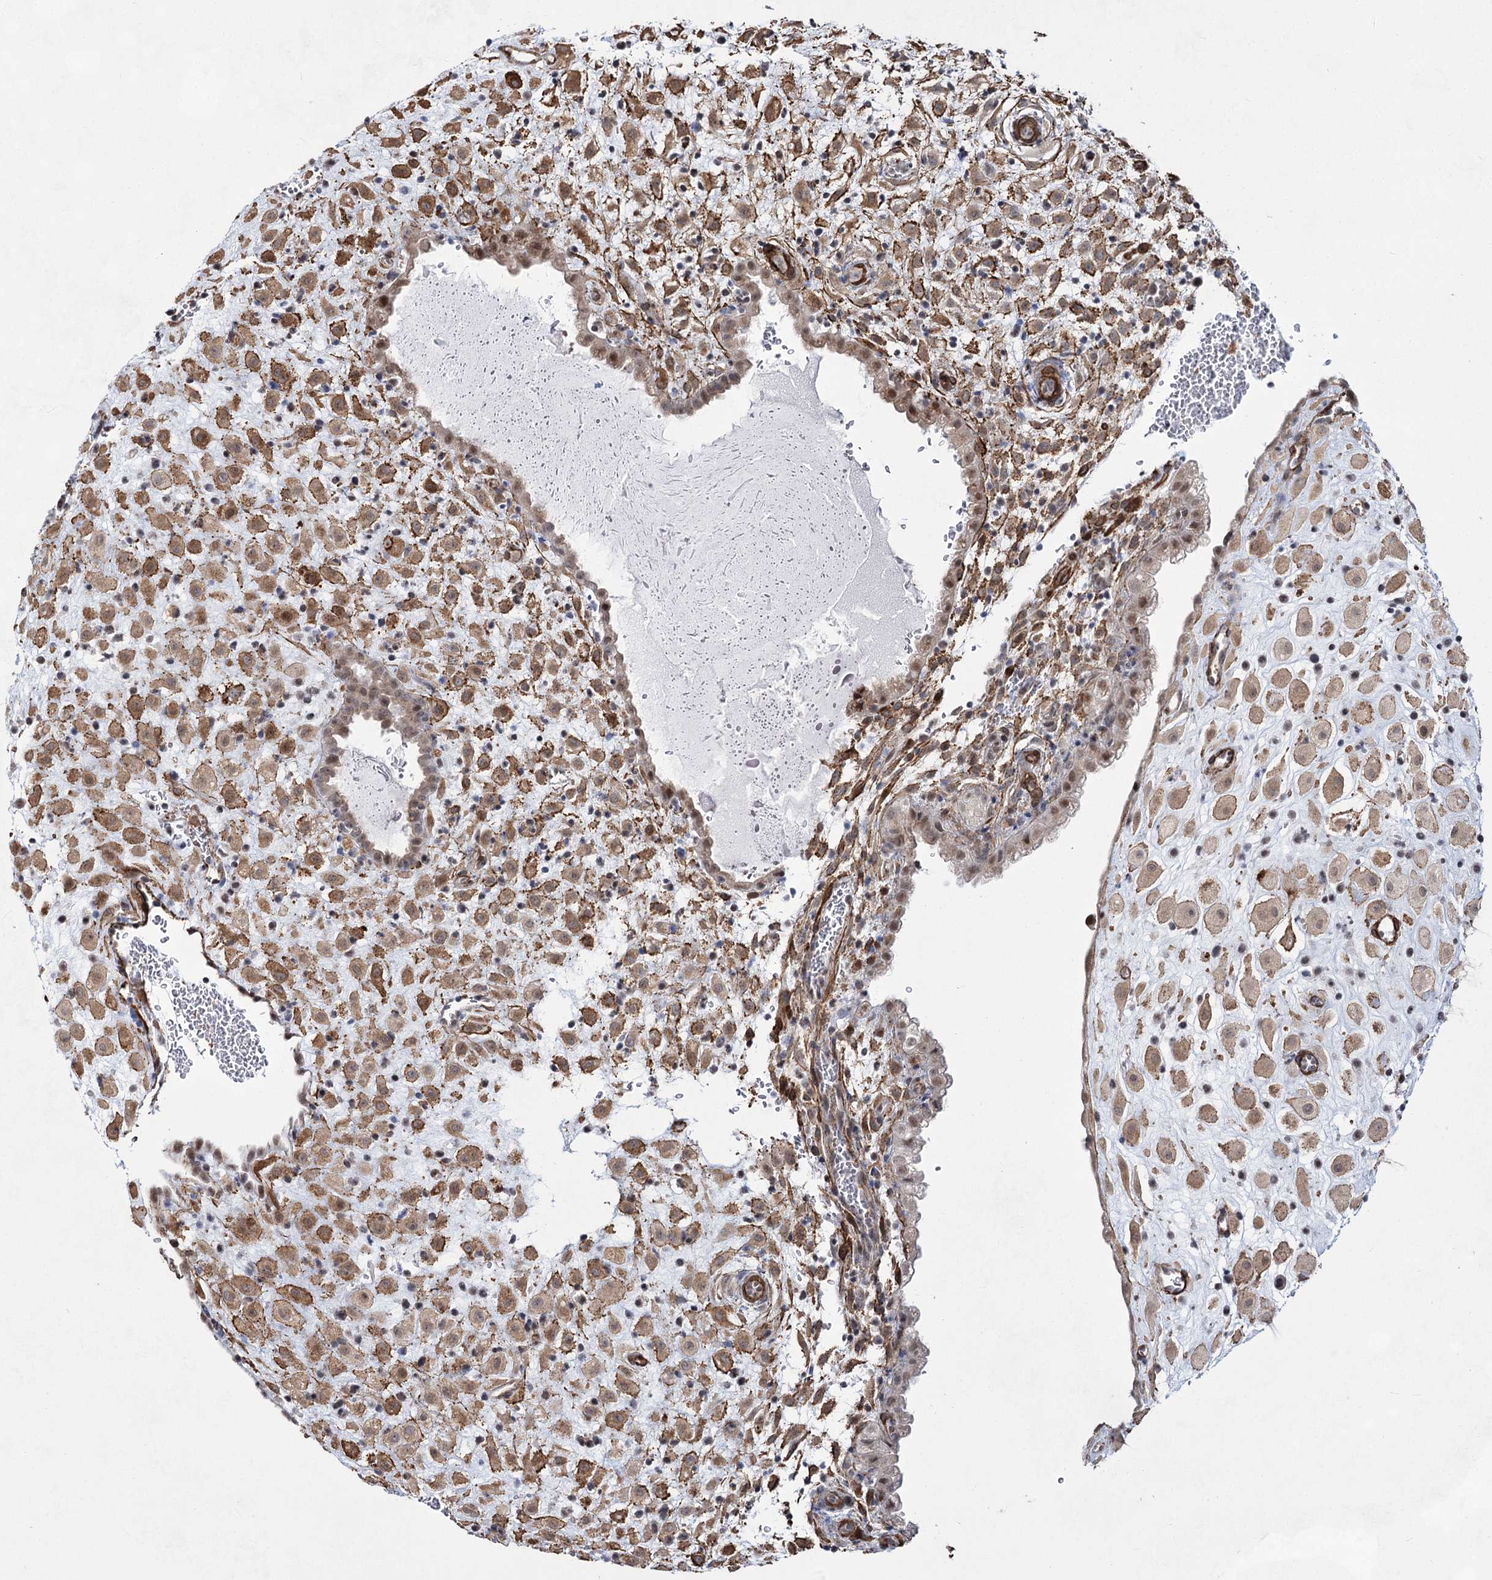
{"staining": {"intensity": "moderate", "quantity": "25%-75%", "location": "cytoplasmic/membranous,nuclear"}, "tissue": "placenta", "cell_type": "Decidual cells", "image_type": "normal", "snomed": [{"axis": "morphology", "description": "Normal tissue, NOS"}, {"axis": "topography", "description": "Placenta"}], "caption": "High-magnification brightfield microscopy of unremarkable placenta stained with DAB (3,3'-diaminobenzidine) (brown) and counterstained with hematoxylin (blue). decidual cells exhibit moderate cytoplasmic/membranous,nuclear positivity is appreciated in about25%-75% of cells. Using DAB (3,3'-diaminobenzidine) (brown) and hematoxylin (blue) stains, captured at high magnification using brightfield microscopy.", "gene": "CWF19L1", "patient": {"sex": "female", "age": 35}}